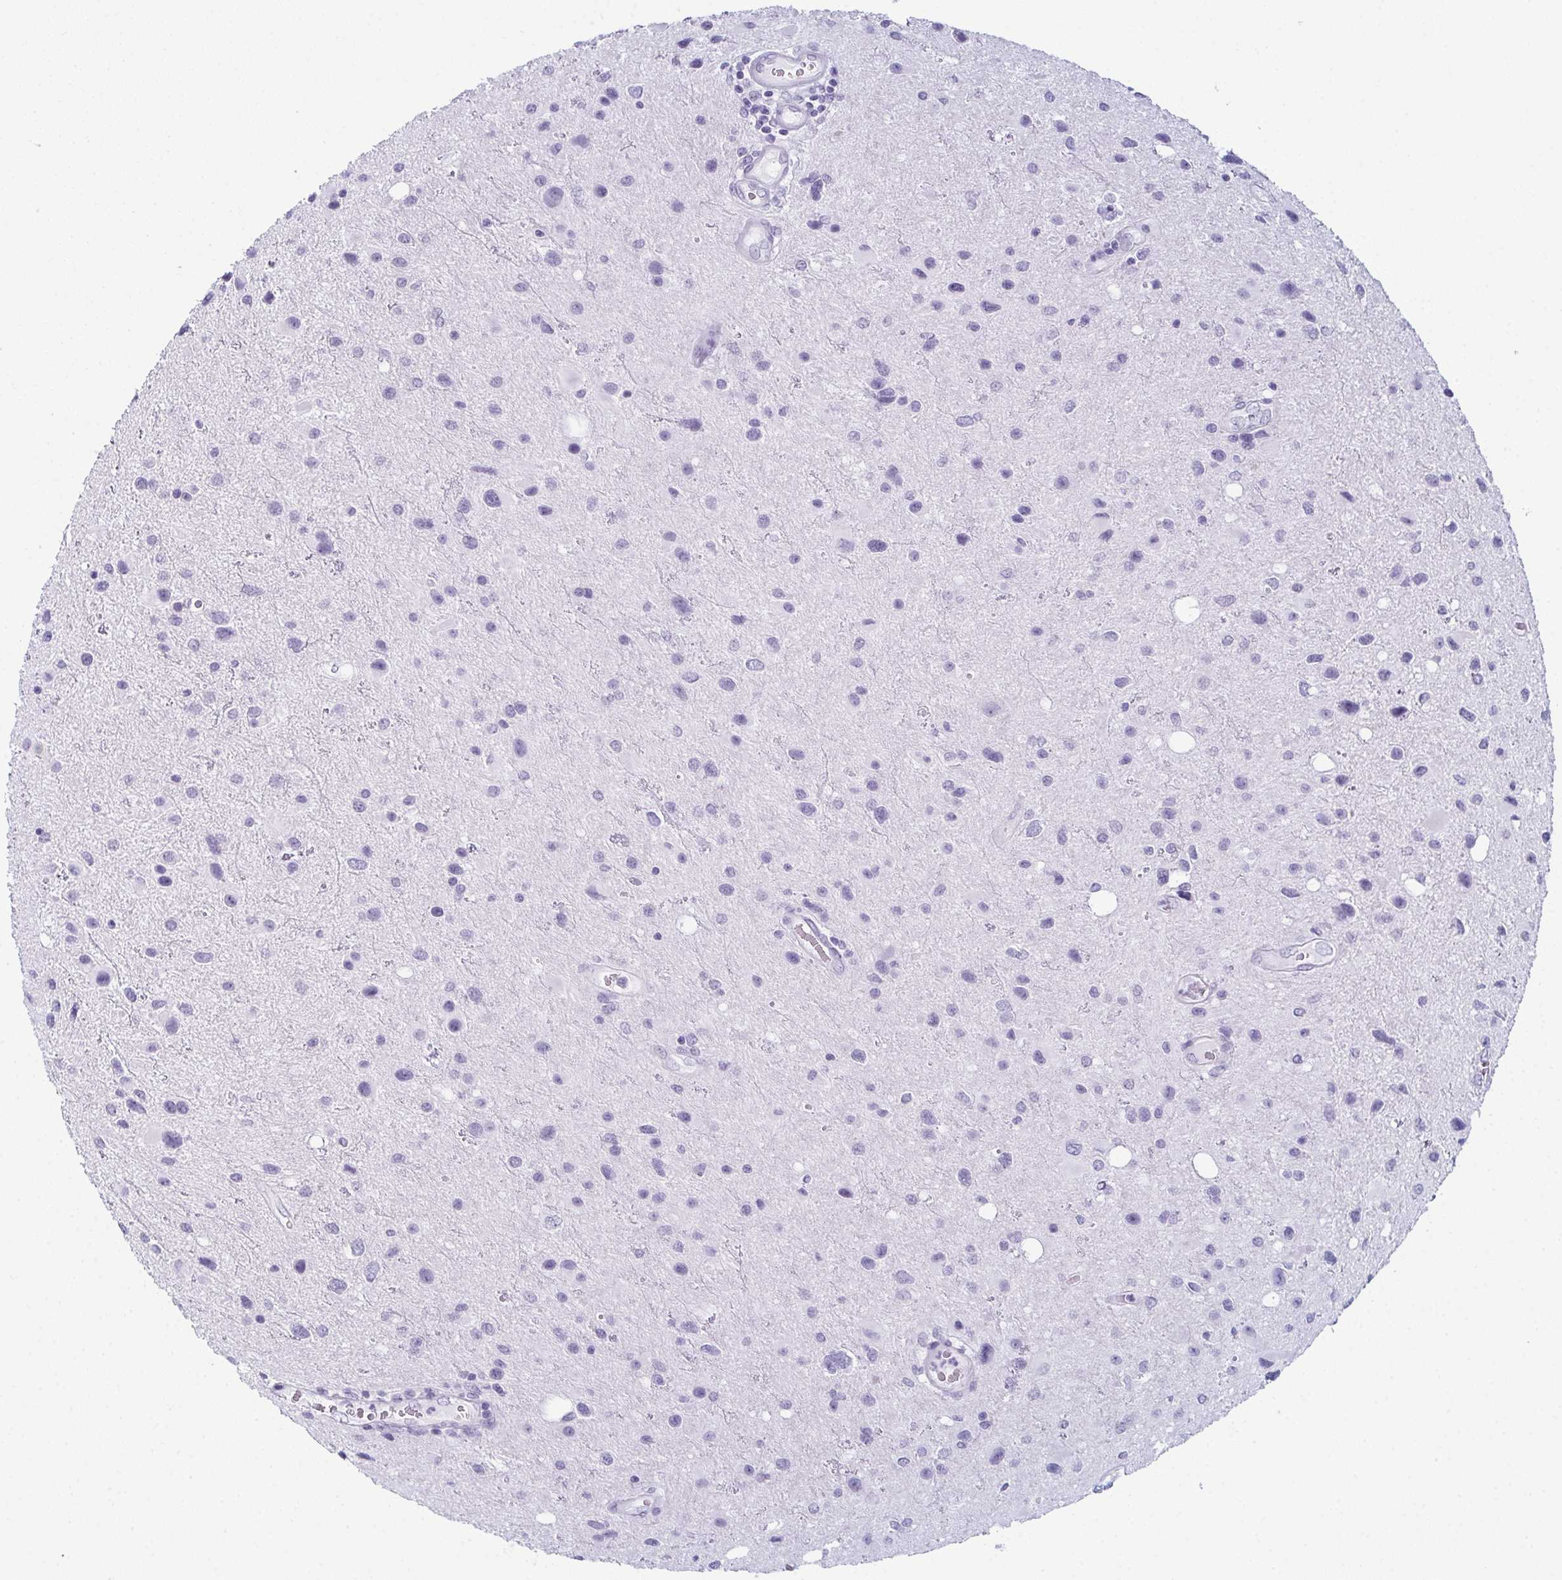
{"staining": {"intensity": "negative", "quantity": "none", "location": "none"}, "tissue": "glioma", "cell_type": "Tumor cells", "image_type": "cancer", "snomed": [{"axis": "morphology", "description": "Glioma, malignant, Low grade"}, {"axis": "topography", "description": "Brain"}], "caption": "This photomicrograph is of glioma stained with IHC to label a protein in brown with the nuclei are counter-stained blue. There is no positivity in tumor cells.", "gene": "ENKUR", "patient": {"sex": "female", "age": 32}}